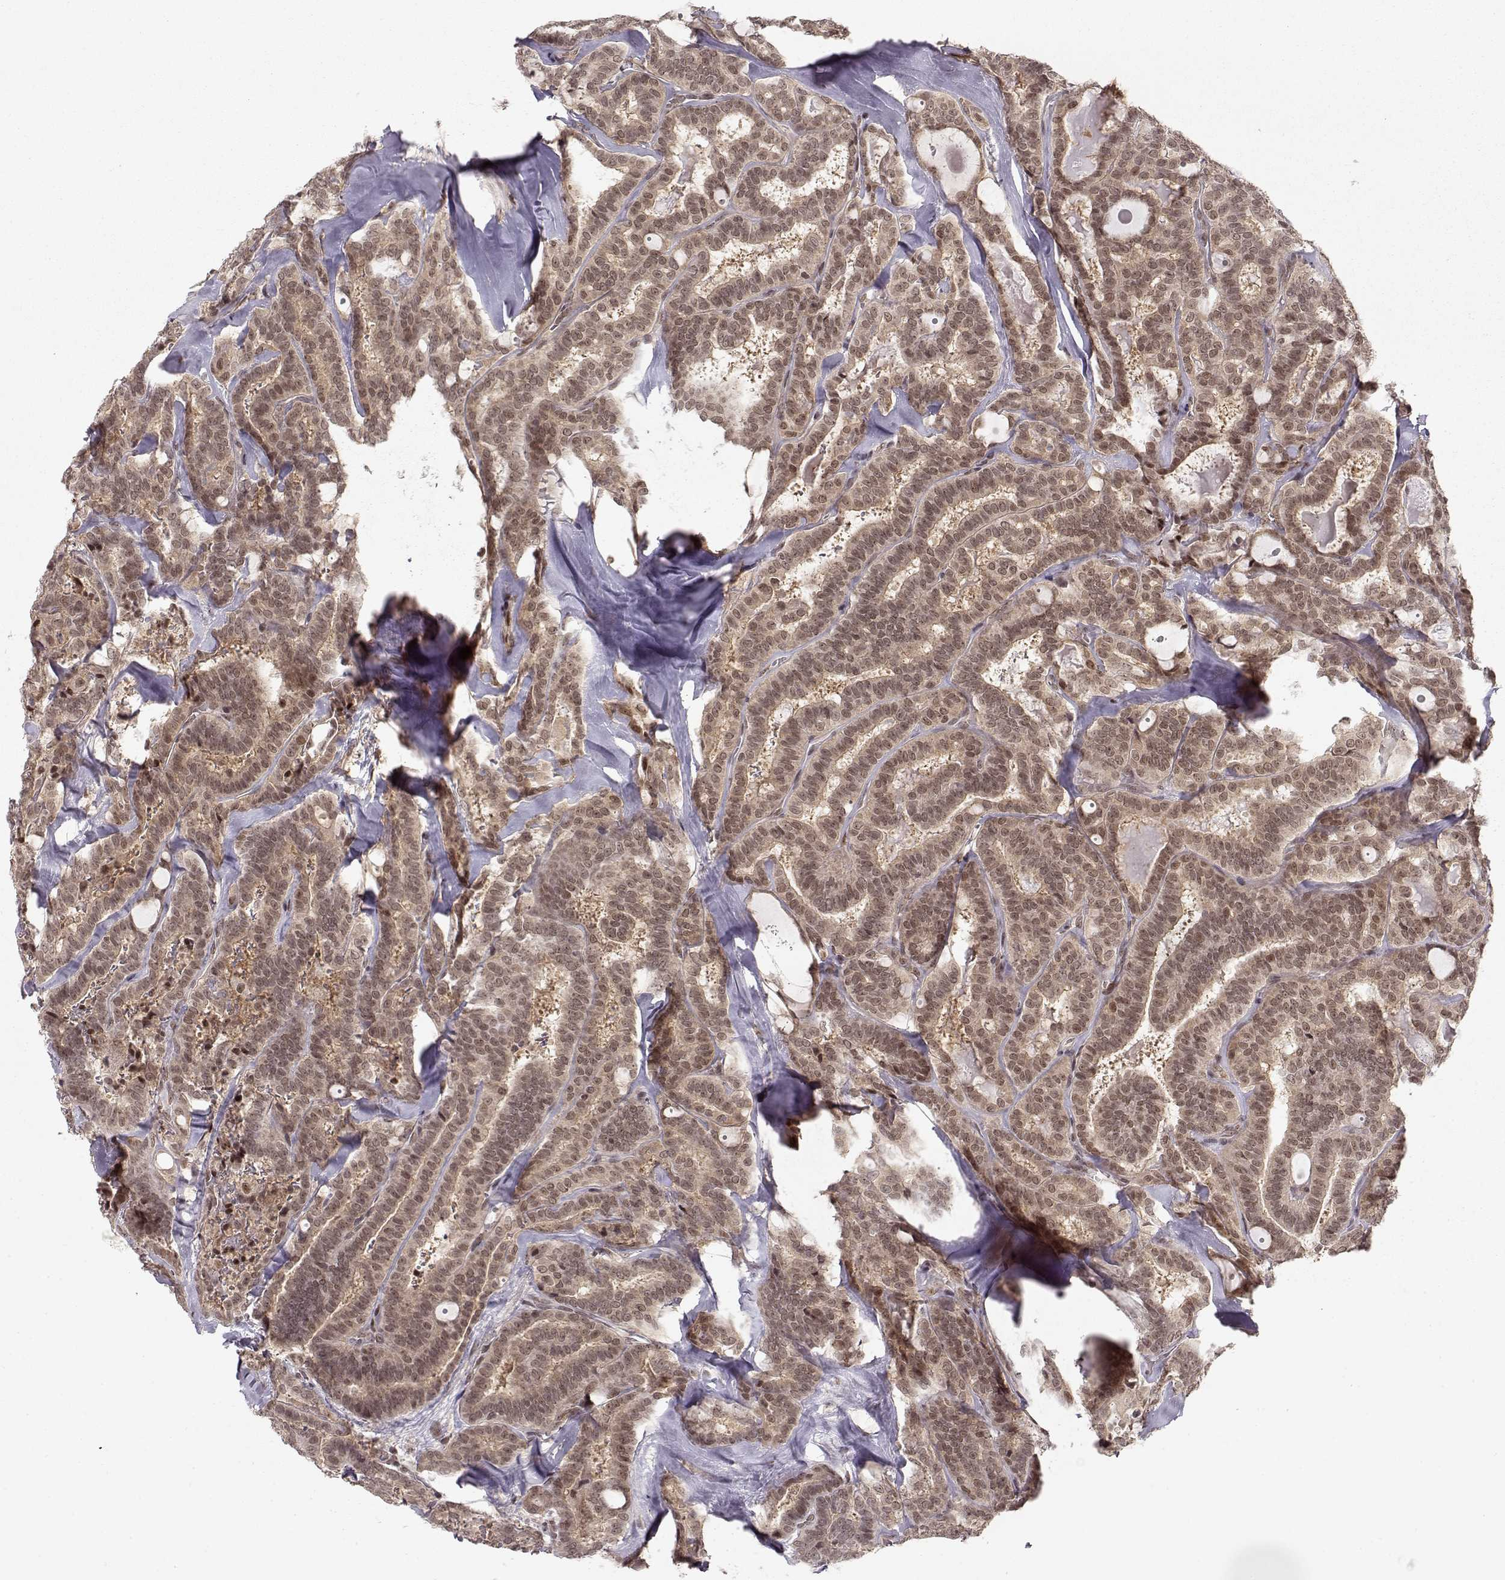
{"staining": {"intensity": "weak", "quantity": ">75%", "location": "cytoplasmic/membranous,nuclear"}, "tissue": "thyroid cancer", "cell_type": "Tumor cells", "image_type": "cancer", "snomed": [{"axis": "morphology", "description": "Papillary adenocarcinoma, NOS"}, {"axis": "topography", "description": "Thyroid gland"}], "caption": "A photomicrograph of human thyroid papillary adenocarcinoma stained for a protein reveals weak cytoplasmic/membranous and nuclear brown staining in tumor cells. Nuclei are stained in blue.", "gene": "CSNK2A1", "patient": {"sex": "female", "age": 39}}